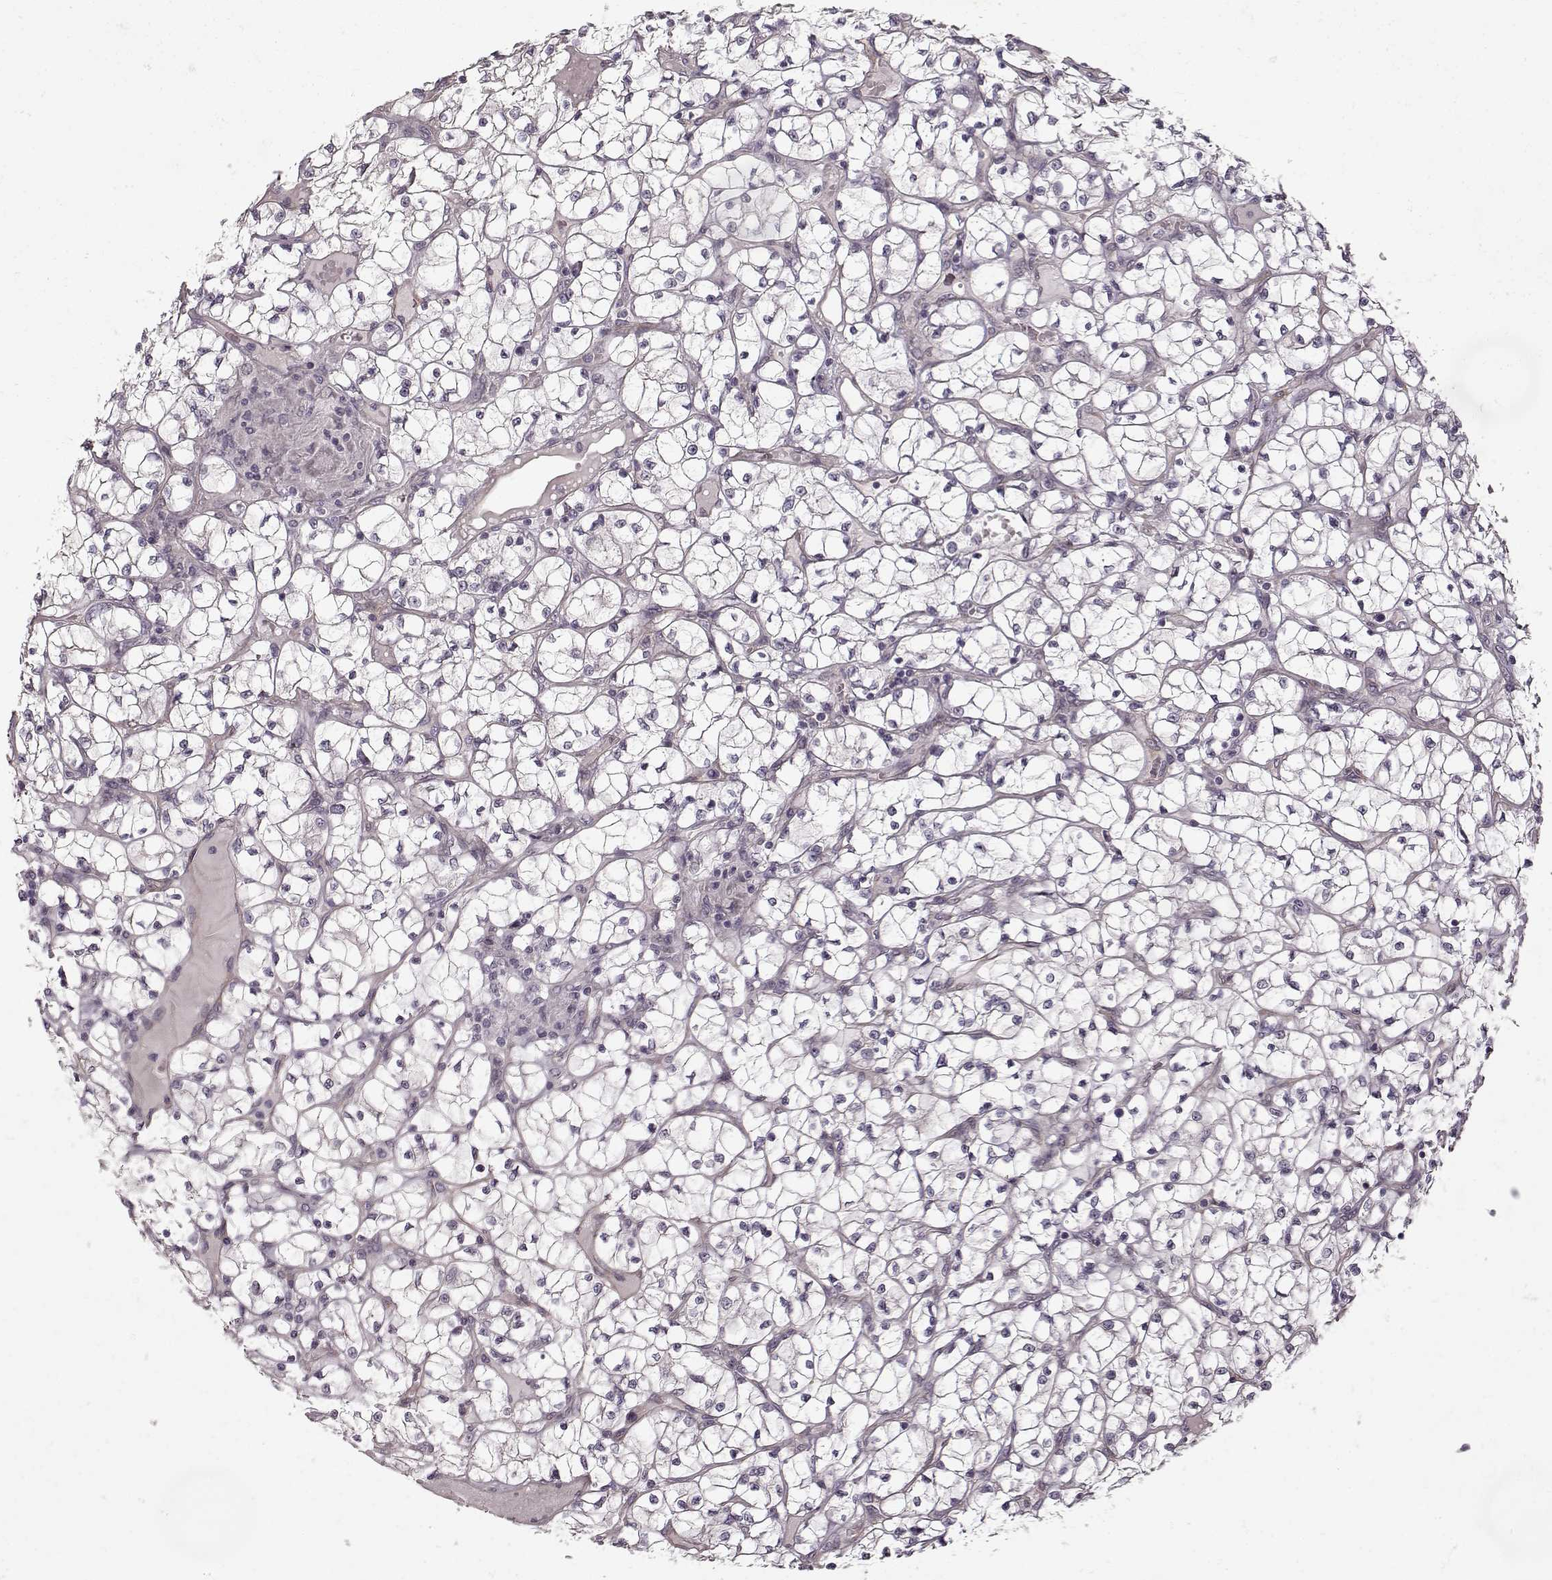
{"staining": {"intensity": "negative", "quantity": "none", "location": "none"}, "tissue": "renal cancer", "cell_type": "Tumor cells", "image_type": "cancer", "snomed": [{"axis": "morphology", "description": "Adenocarcinoma, NOS"}, {"axis": "topography", "description": "Kidney"}], "caption": "IHC image of neoplastic tissue: adenocarcinoma (renal) stained with DAB (3,3'-diaminobenzidine) shows no significant protein expression in tumor cells.", "gene": "LAMB2", "patient": {"sex": "female", "age": 64}}